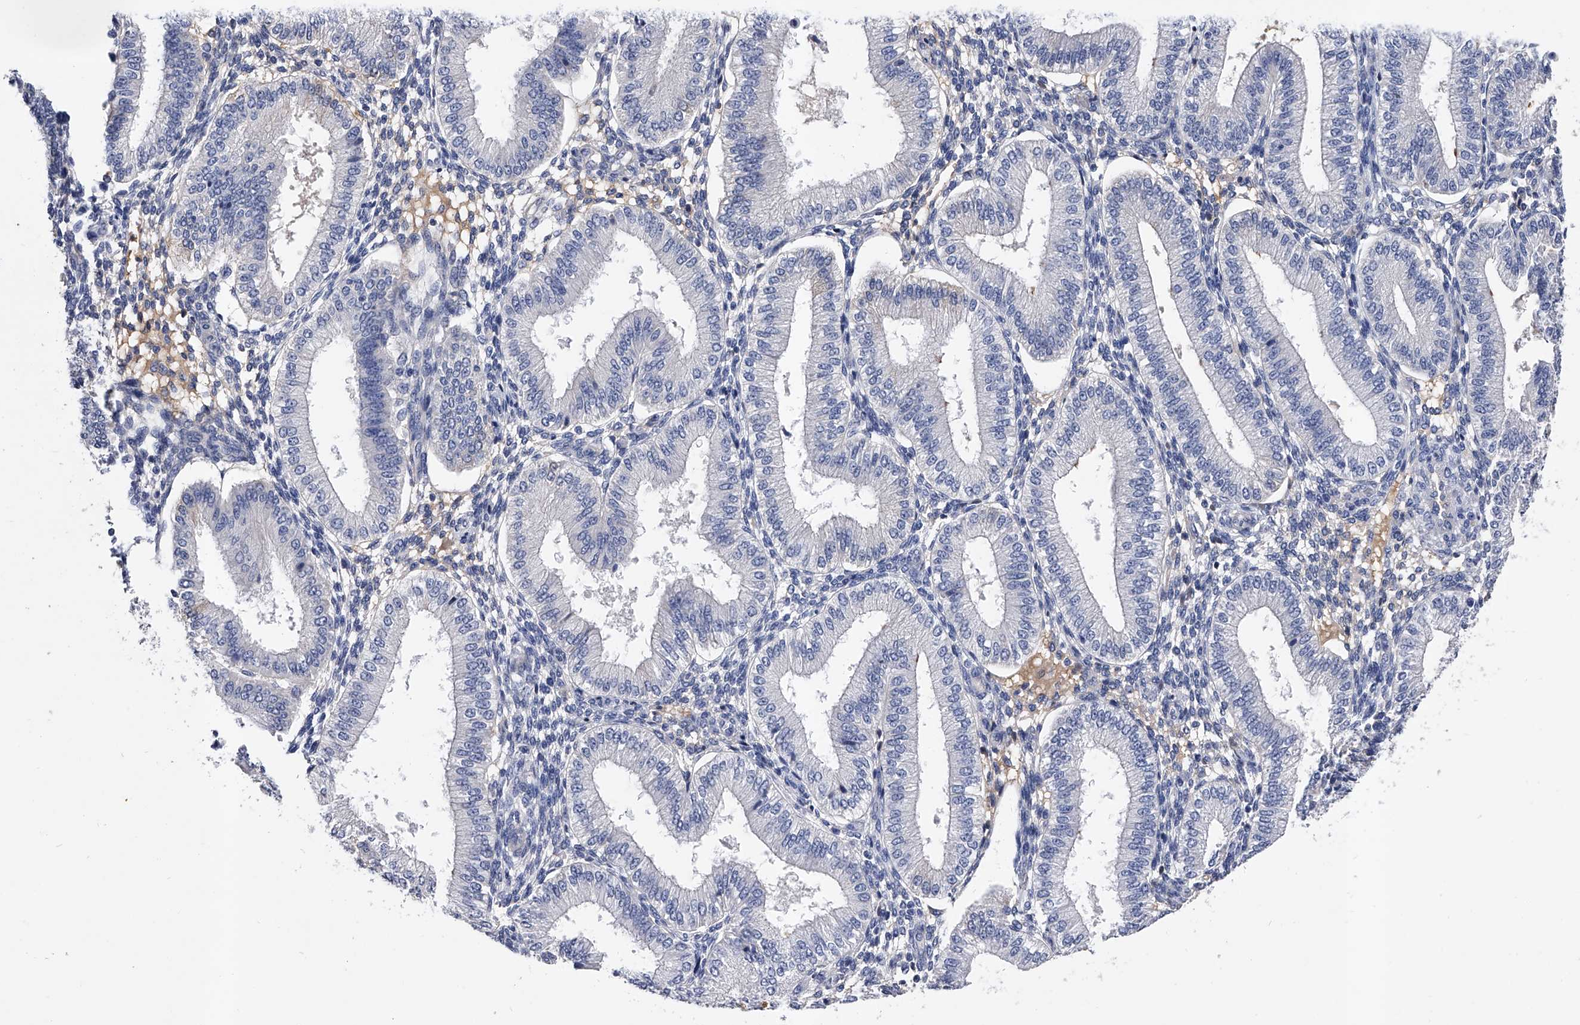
{"staining": {"intensity": "negative", "quantity": "none", "location": "none"}, "tissue": "endometrium", "cell_type": "Cells in endometrial stroma", "image_type": "normal", "snomed": [{"axis": "morphology", "description": "Normal tissue, NOS"}, {"axis": "topography", "description": "Endometrium"}], "caption": "An image of endometrium stained for a protein shows no brown staining in cells in endometrial stroma.", "gene": "EFCAB7", "patient": {"sex": "female", "age": 39}}